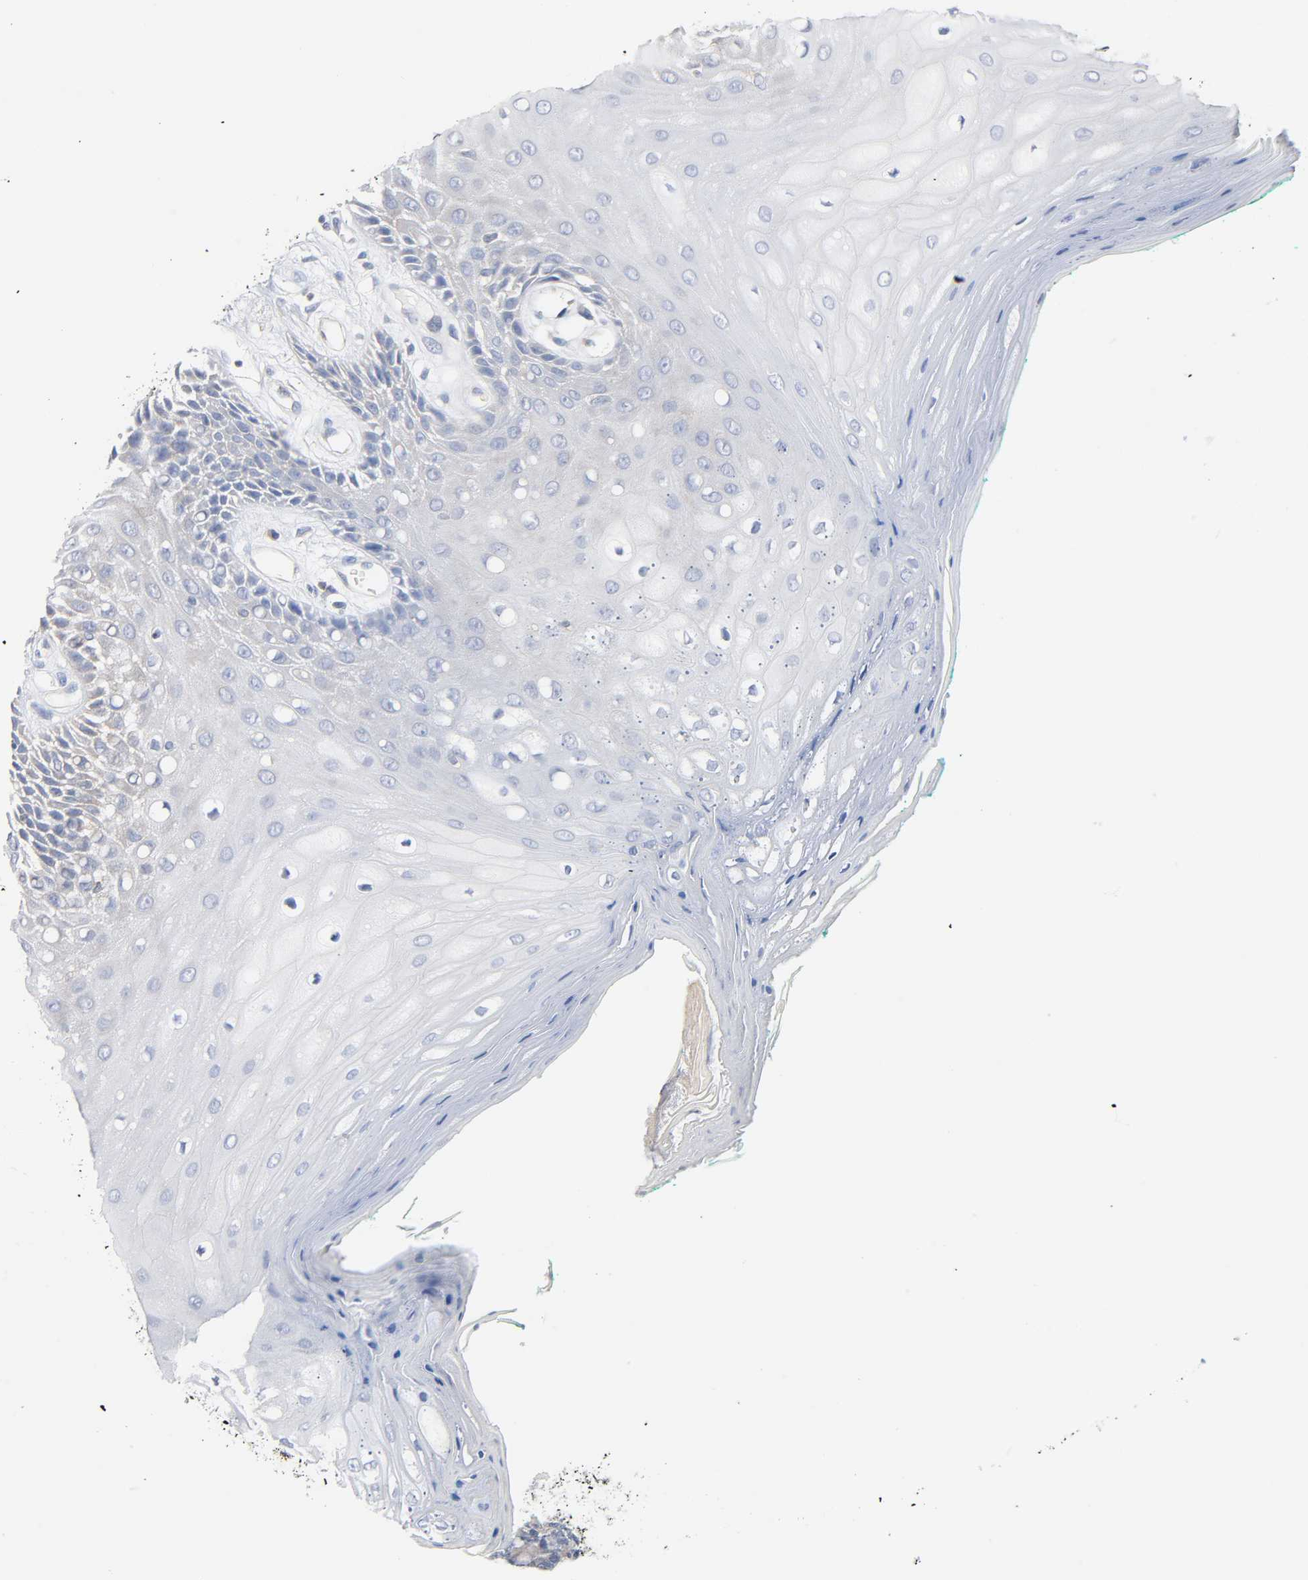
{"staining": {"intensity": "negative", "quantity": "none", "location": "none"}, "tissue": "oral mucosa", "cell_type": "Squamous epithelial cells", "image_type": "normal", "snomed": [{"axis": "morphology", "description": "Normal tissue, NOS"}, {"axis": "morphology", "description": "Squamous cell carcinoma, NOS"}, {"axis": "topography", "description": "Skeletal muscle"}, {"axis": "topography", "description": "Oral tissue"}, {"axis": "topography", "description": "Head-Neck"}], "caption": "Photomicrograph shows no protein positivity in squamous epithelial cells of unremarkable oral mucosa.", "gene": "MALT1", "patient": {"sex": "female", "age": 84}}